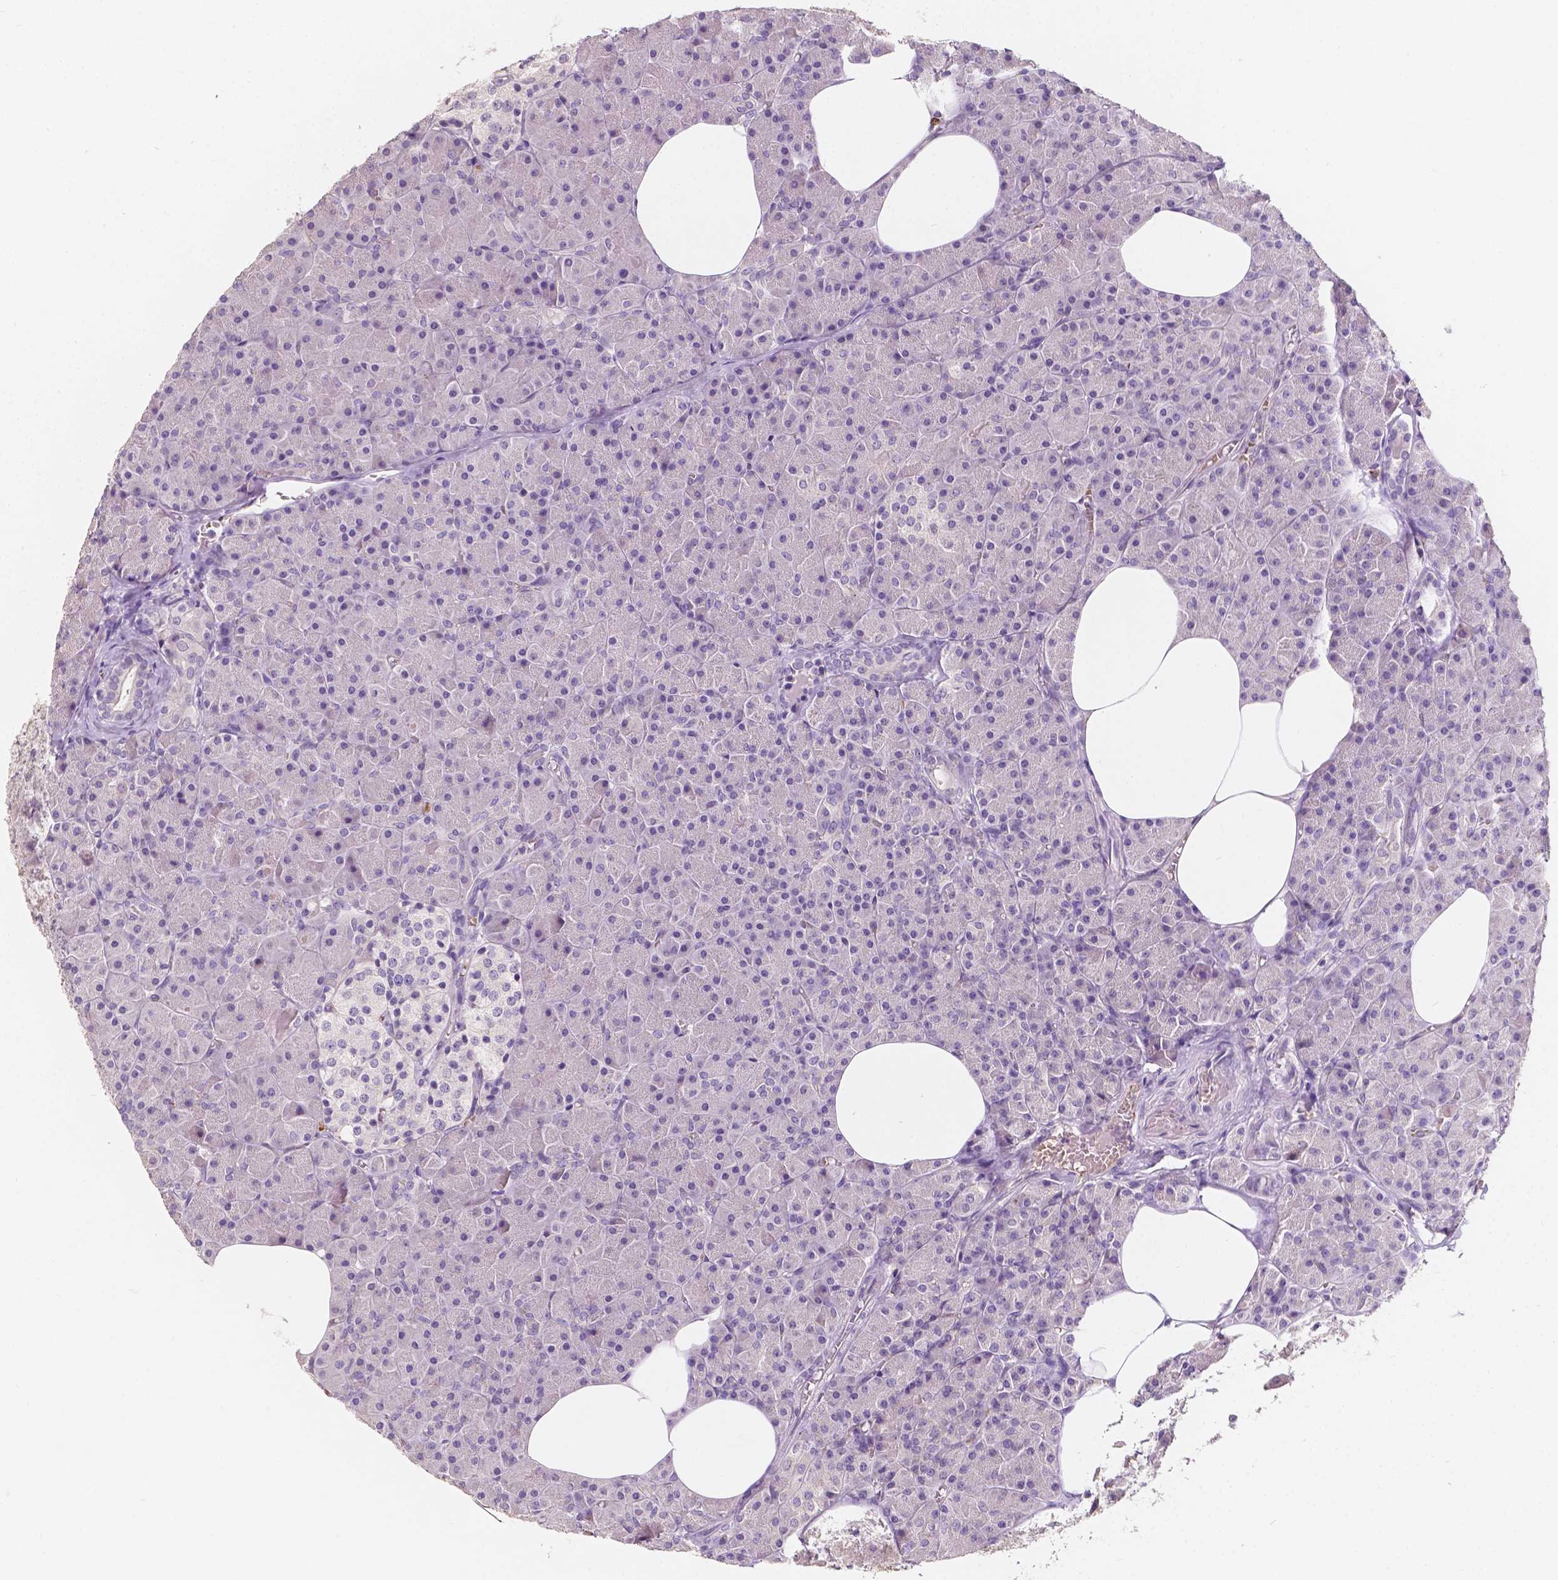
{"staining": {"intensity": "negative", "quantity": "none", "location": "none"}, "tissue": "pancreas", "cell_type": "Exocrine glandular cells", "image_type": "normal", "snomed": [{"axis": "morphology", "description": "Normal tissue, NOS"}, {"axis": "topography", "description": "Pancreas"}], "caption": "IHC micrograph of unremarkable human pancreas stained for a protein (brown), which exhibits no expression in exocrine glandular cells. The staining is performed using DAB brown chromogen with nuclei counter-stained in using hematoxylin.", "gene": "SLC22A4", "patient": {"sex": "female", "age": 45}}